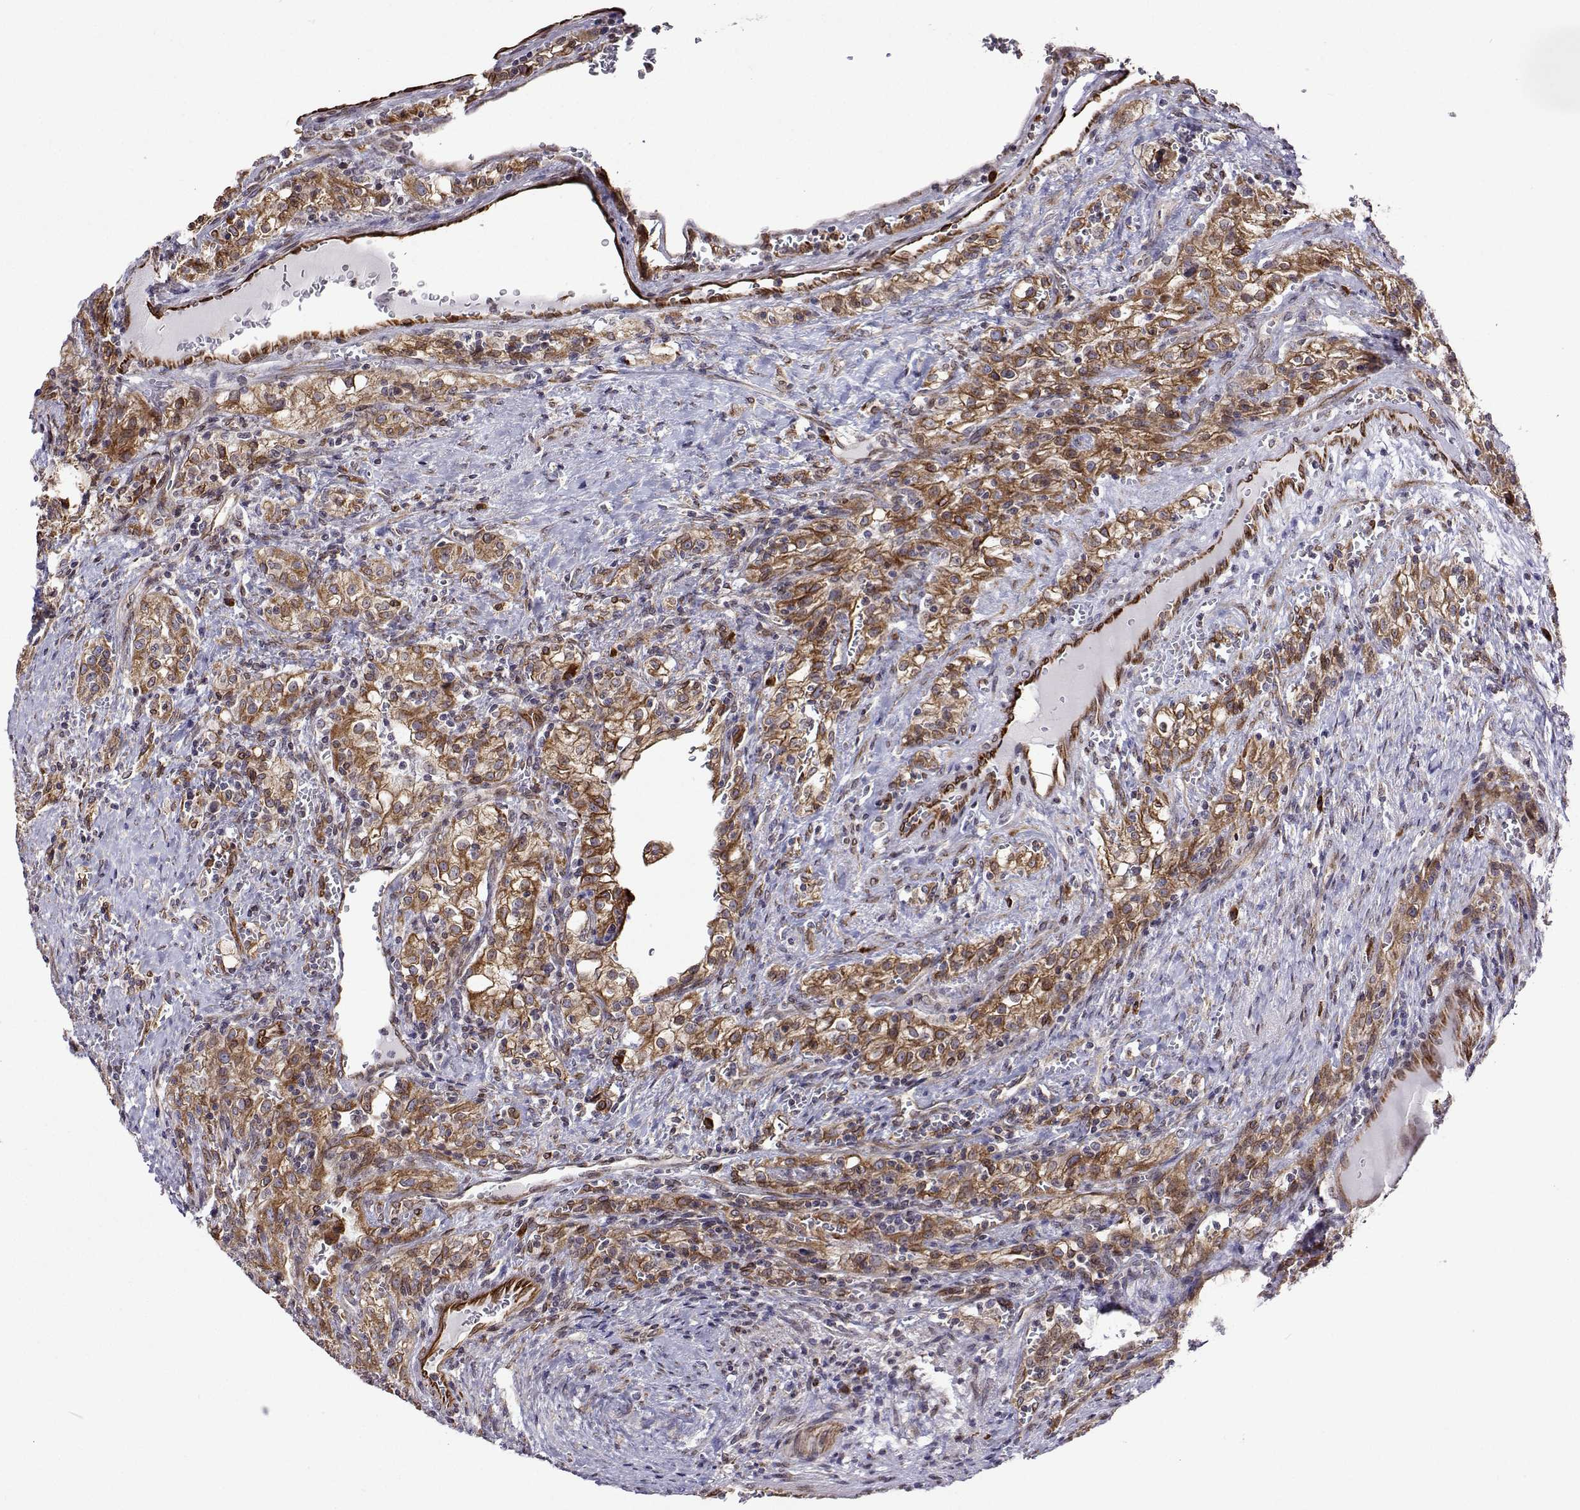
{"staining": {"intensity": "moderate", "quantity": ">75%", "location": "cytoplasmic/membranous"}, "tissue": "renal cancer", "cell_type": "Tumor cells", "image_type": "cancer", "snomed": [{"axis": "morphology", "description": "Adenocarcinoma, NOS"}, {"axis": "topography", "description": "Kidney"}], "caption": "Renal cancer was stained to show a protein in brown. There is medium levels of moderate cytoplasmic/membranous staining in approximately >75% of tumor cells.", "gene": "PGRMC2", "patient": {"sex": "female", "age": 74}}